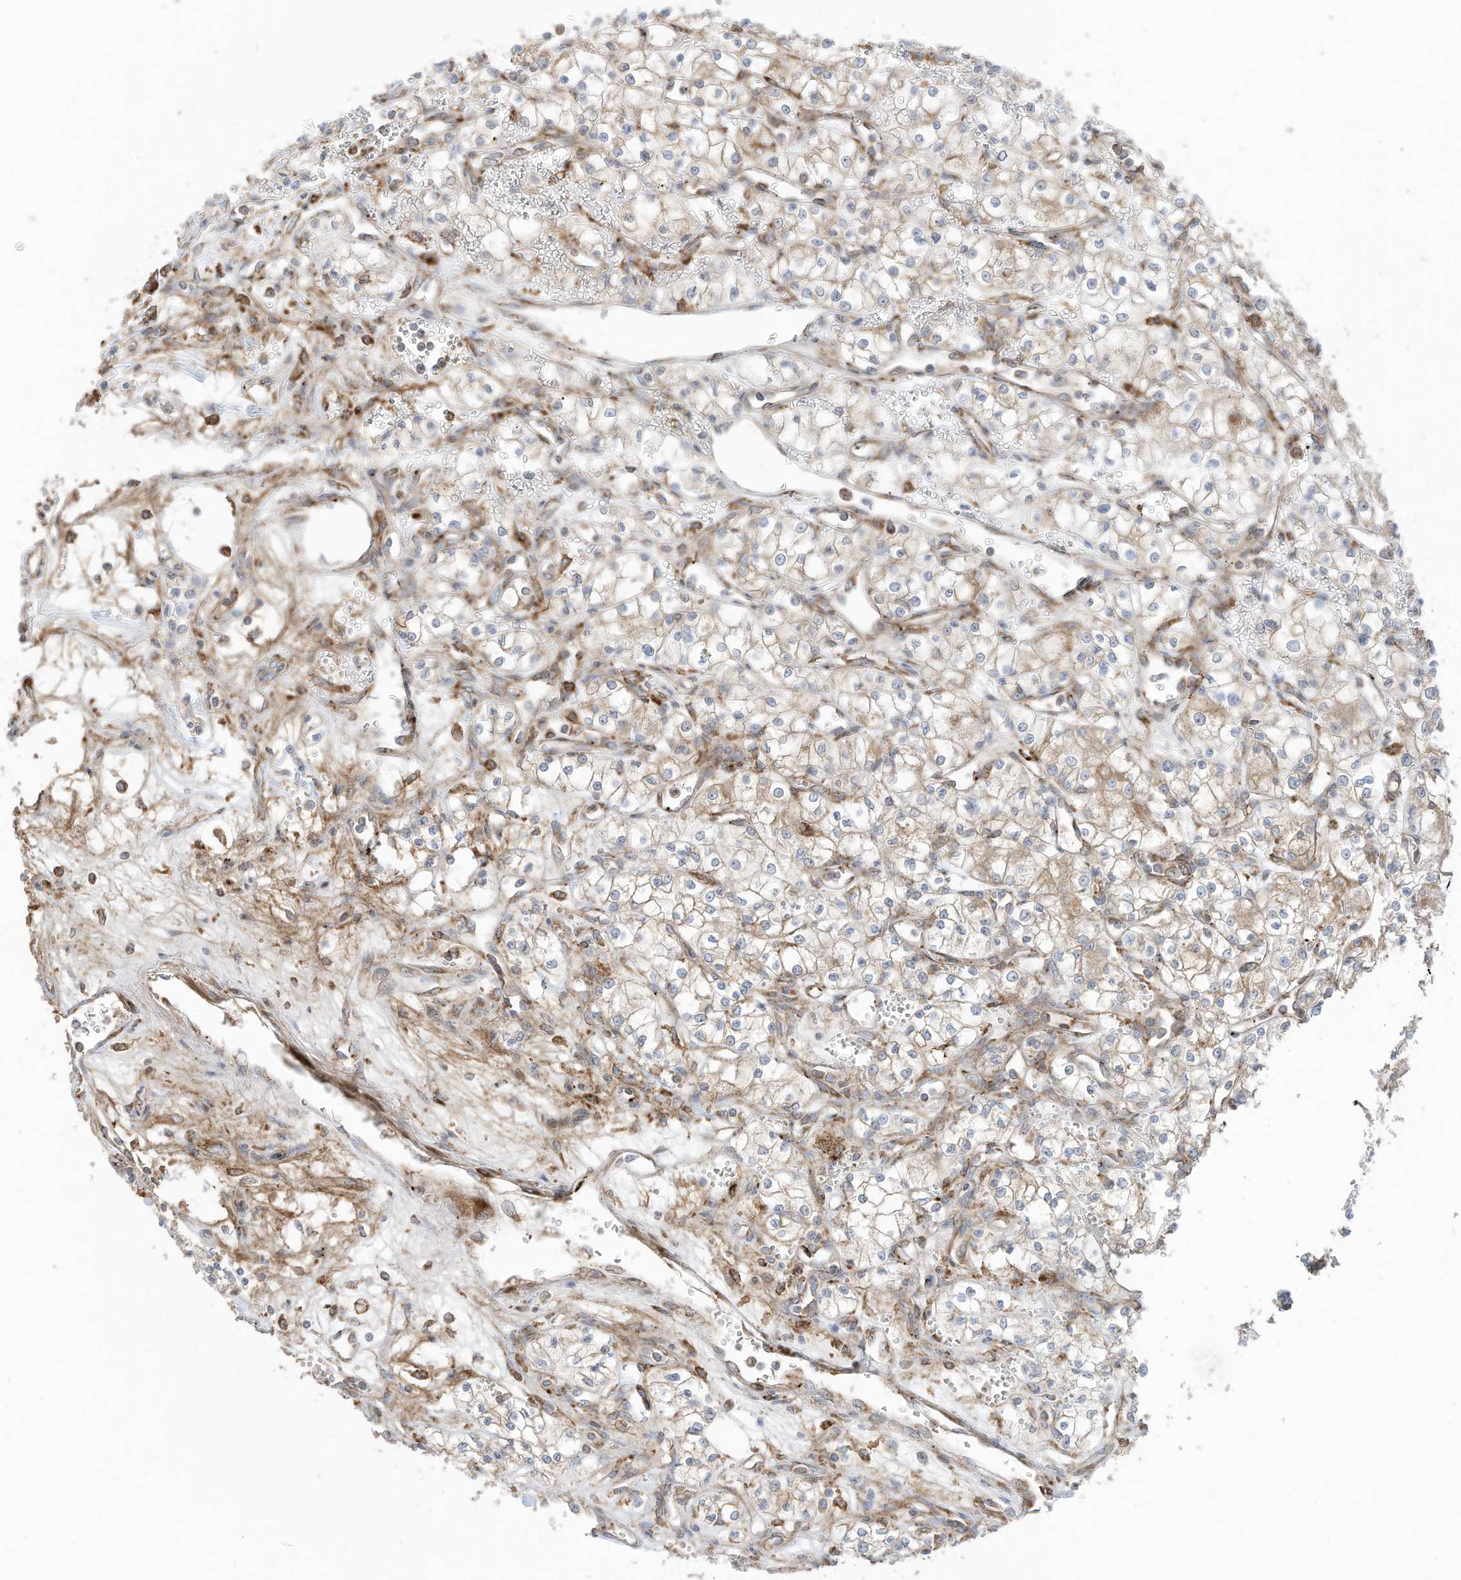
{"staining": {"intensity": "negative", "quantity": "none", "location": "none"}, "tissue": "renal cancer", "cell_type": "Tumor cells", "image_type": "cancer", "snomed": [{"axis": "morphology", "description": "Adenocarcinoma, NOS"}, {"axis": "topography", "description": "Kidney"}], "caption": "Renal cancer stained for a protein using IHC demonstrates no positivity tumor cells.", "gene": "TRNAU1AP", "patient": {"sex": "male", "age": 59}}